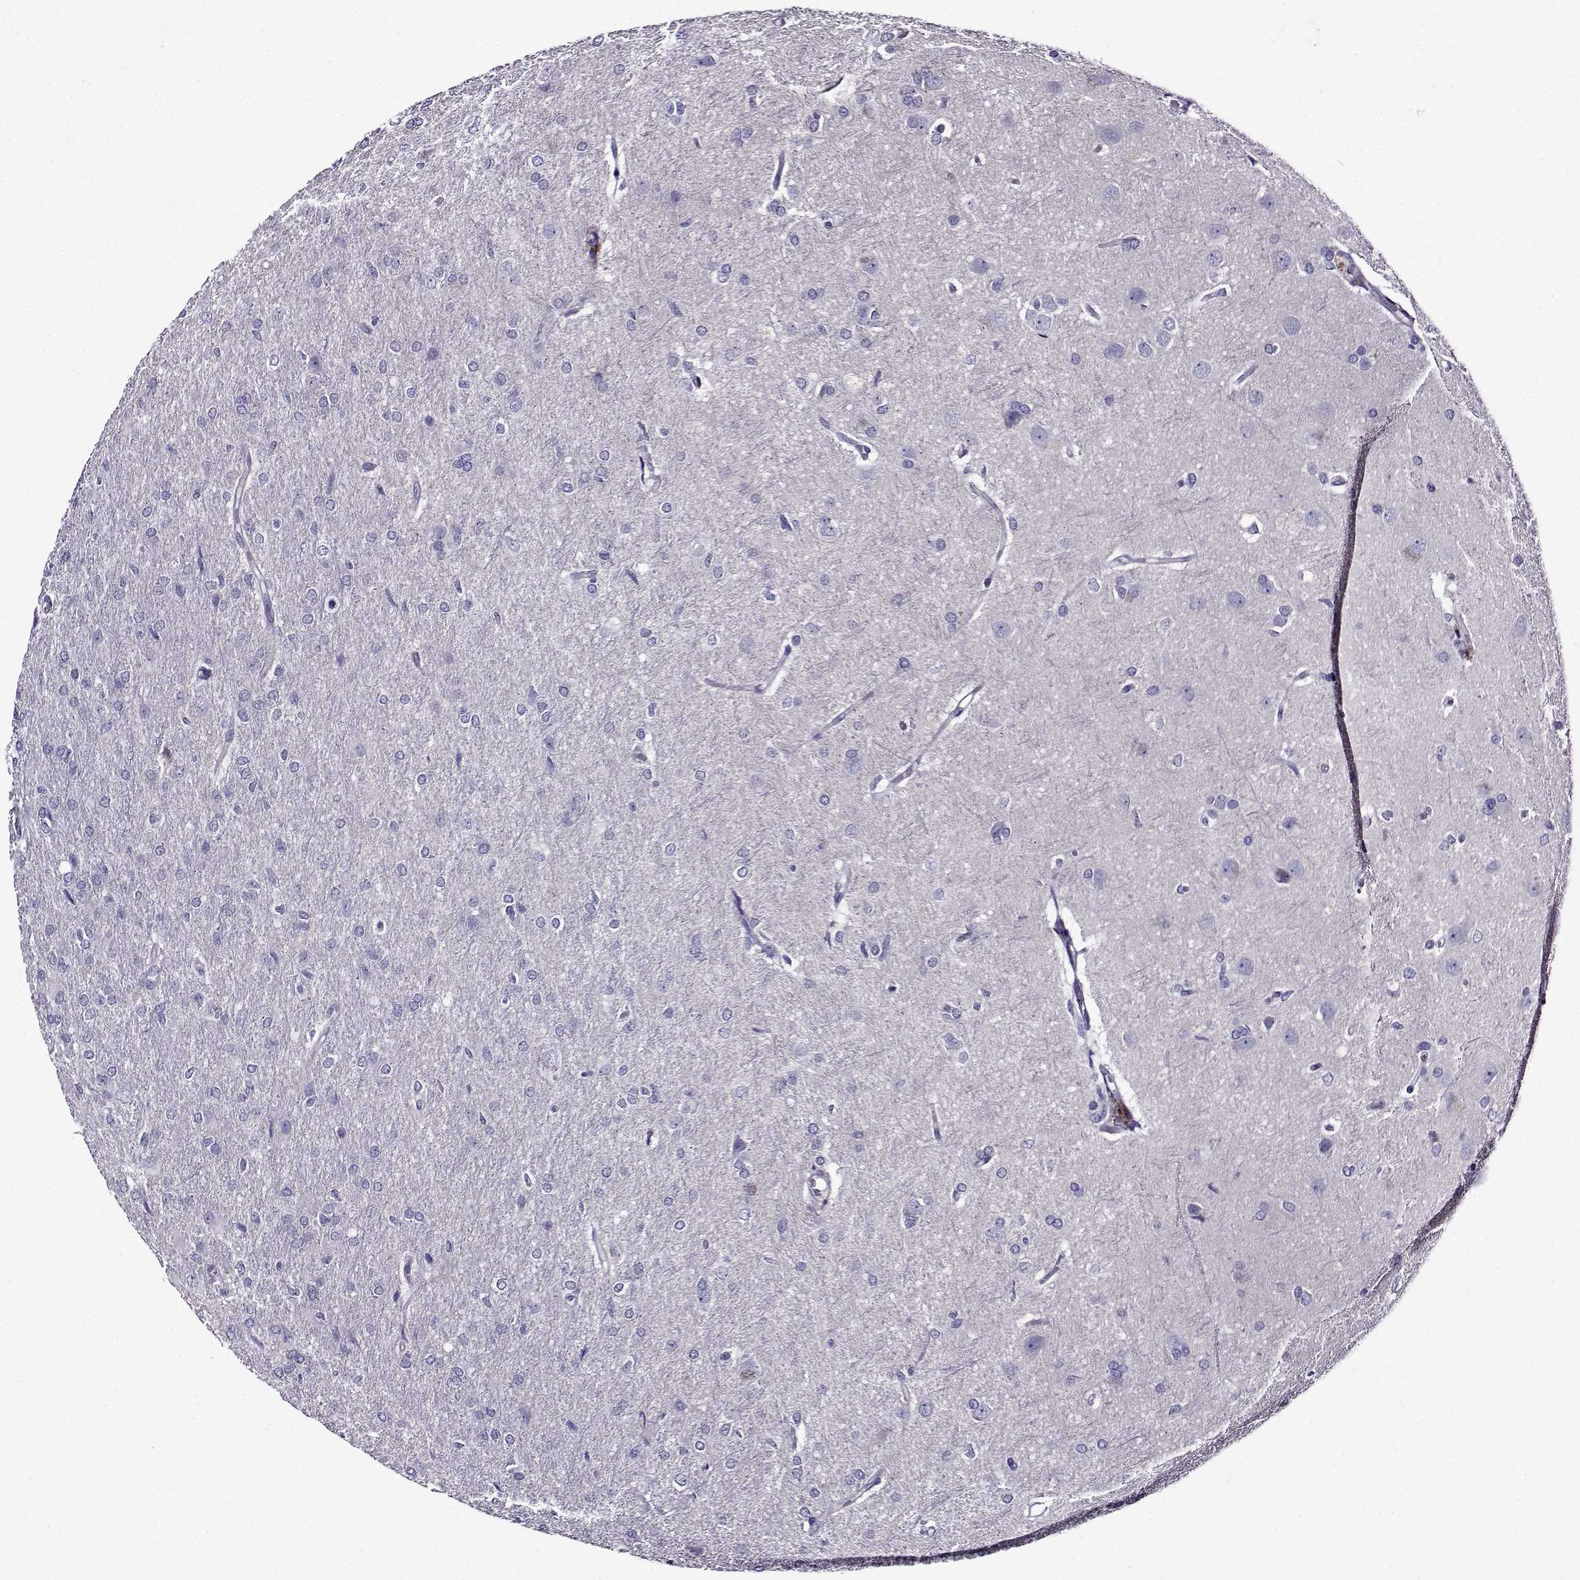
{"staining": {"intensity": "negative", "quantity": "none", "location": "none"}, "tissue": "glioma", "cell_type": "Tumor cells", "image_type": "cancer", "snomed": [{"axis": "morphology", "description": "Glioma, malignant, High grade"}, {"axis": "topography", "description": "Brain"}], "caption": "Immunohistochemistry image of human glioma stained for a protein (brown), which reveals no expression in tumor cells.", "gene": "TMEM266", "patient": {"sex": "male", "age": 68}}